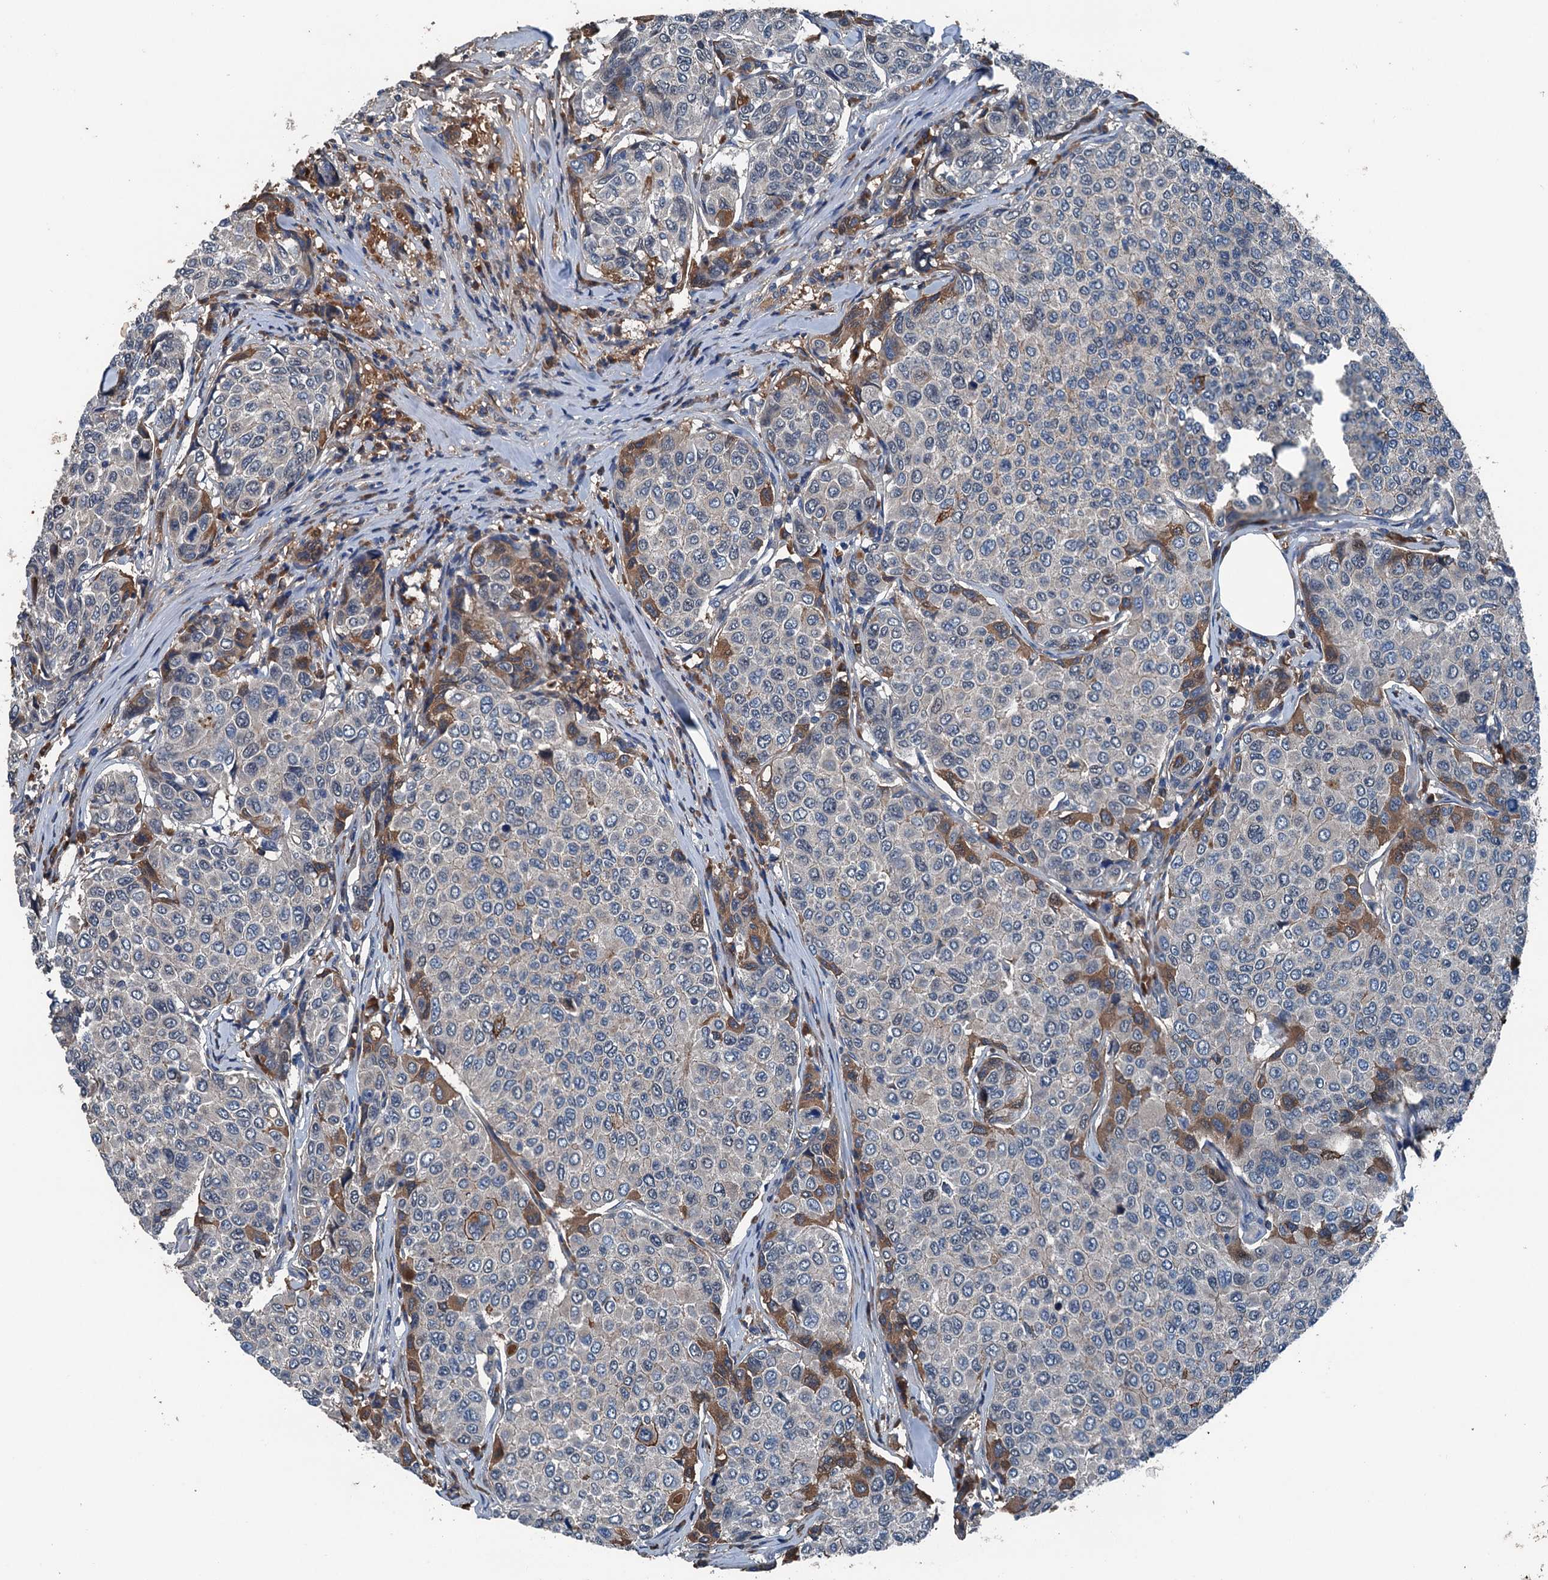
{"staining": {"intensity": "moderate", "quantity": "<25%", "location": "cytoplasmic/membranous"}, "tissue": "breast cancer", "cell_type": "Tumor cells", "image_type": "cancer", "snomed": [{"axis": "morphology", "description": "Duct carcinoma"}, {"axis": "topography", "description": "Breast"}], "caption": "An image of breast cancer (intraductal carcinoma) stained for a protein demonstrates moderate cytoplasmic/membranous brown staining in tumor cells. Ihc stains the protein of interest in brown and the nuclei are stained blue.", "gene": "PDSS1", "patient": {"sex": "female", "age": 55}}